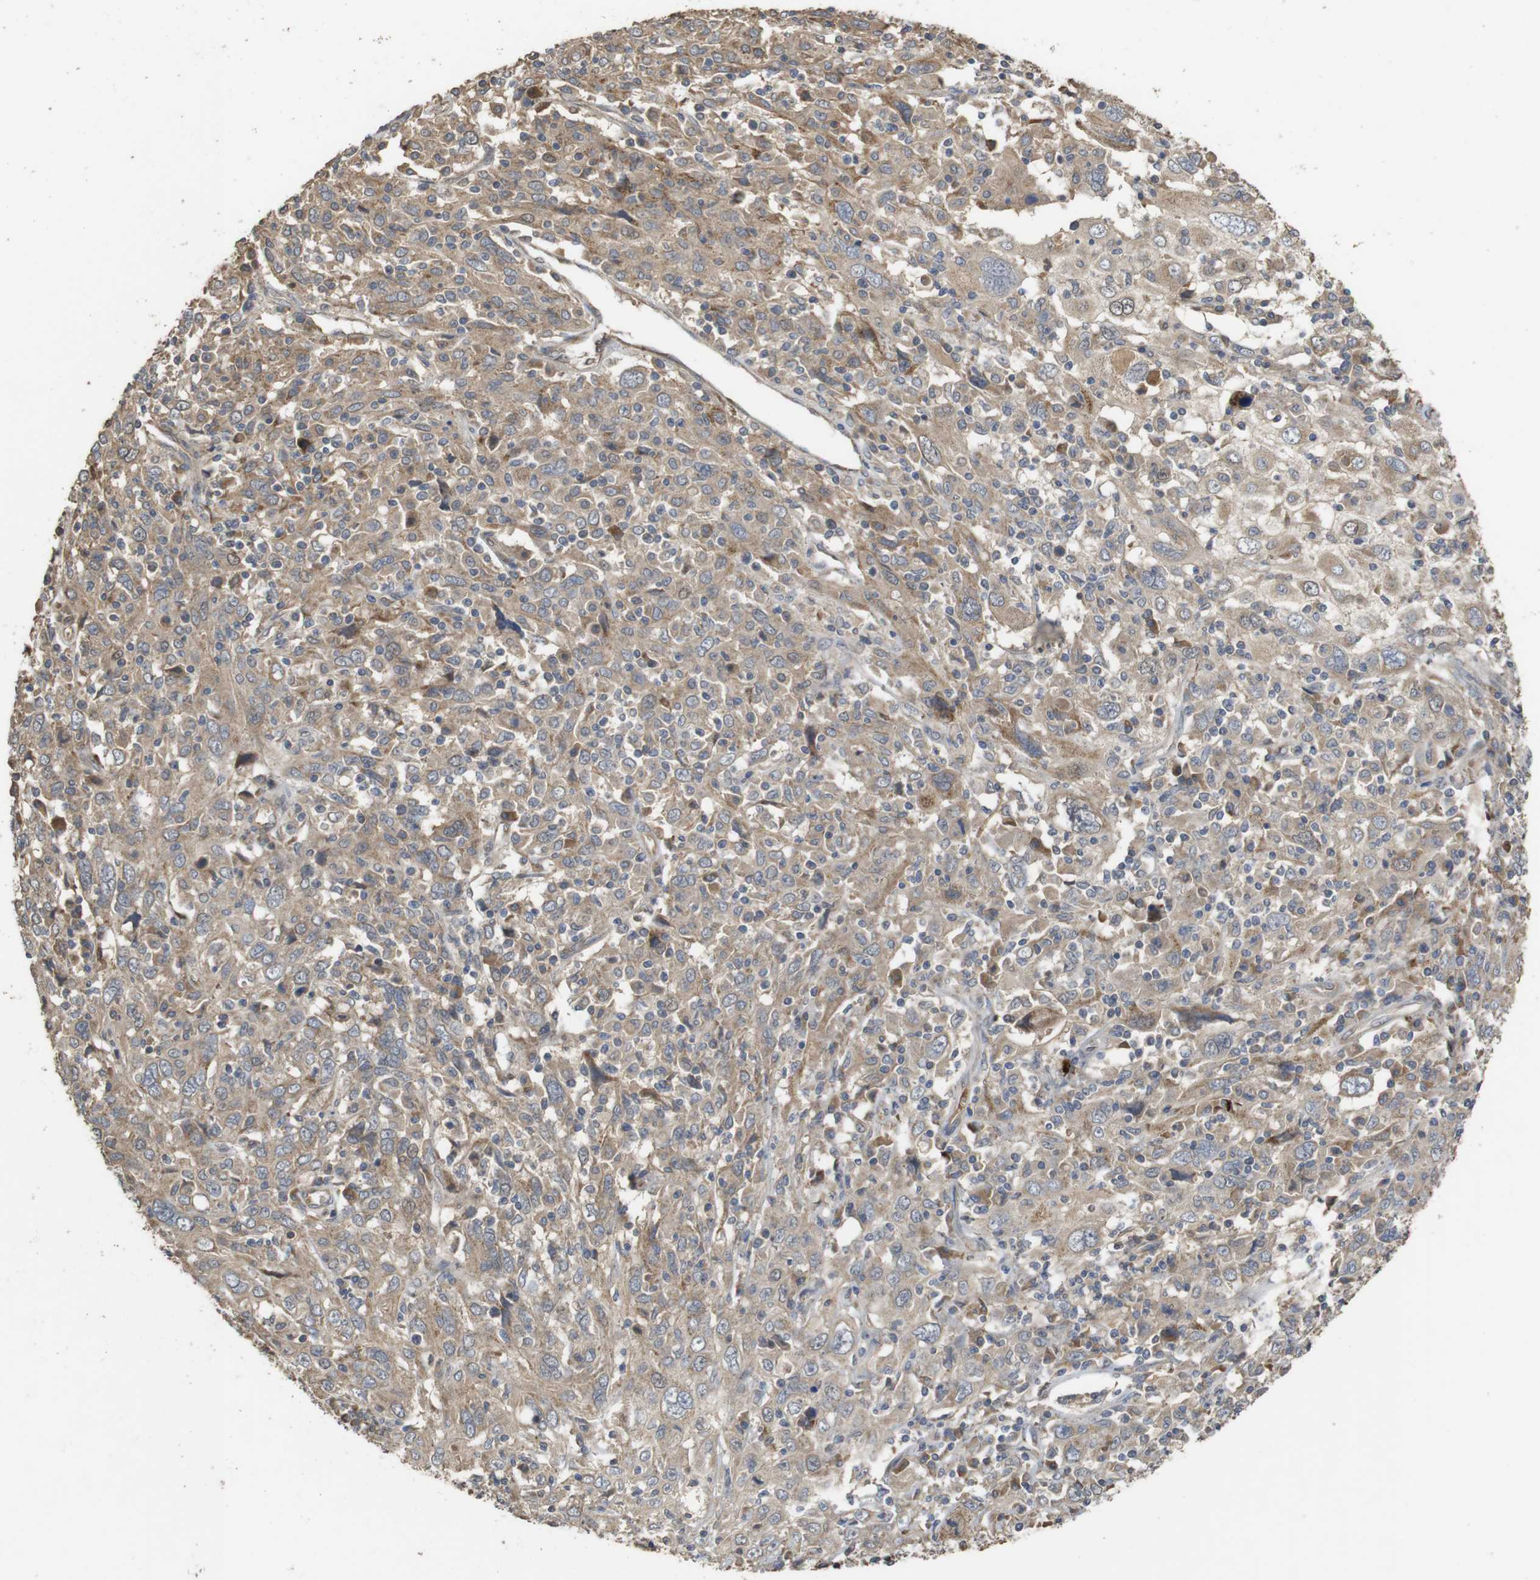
{"staining": {"intensity": "weak", "quantity": ">75%", "location": "cytoplasmic/membranous"}, "tissue": "cervical cancer", "cell_type": "Tumor cells", "image_type": "cancer", "snomed": [{"axis": "morphology", "description": "Squamous cell carcinoma, NOS"}, {"axis": "topography", "description": "Cervix"}], "caption": "A brown stain highlights weak cytoplasmic/membranous expression of a protein in human cervical cancer (squamous cell carcinoma) tumor cells.", "gene": "PCDHB10", "patient": {"sex": "female", "age": 46}}